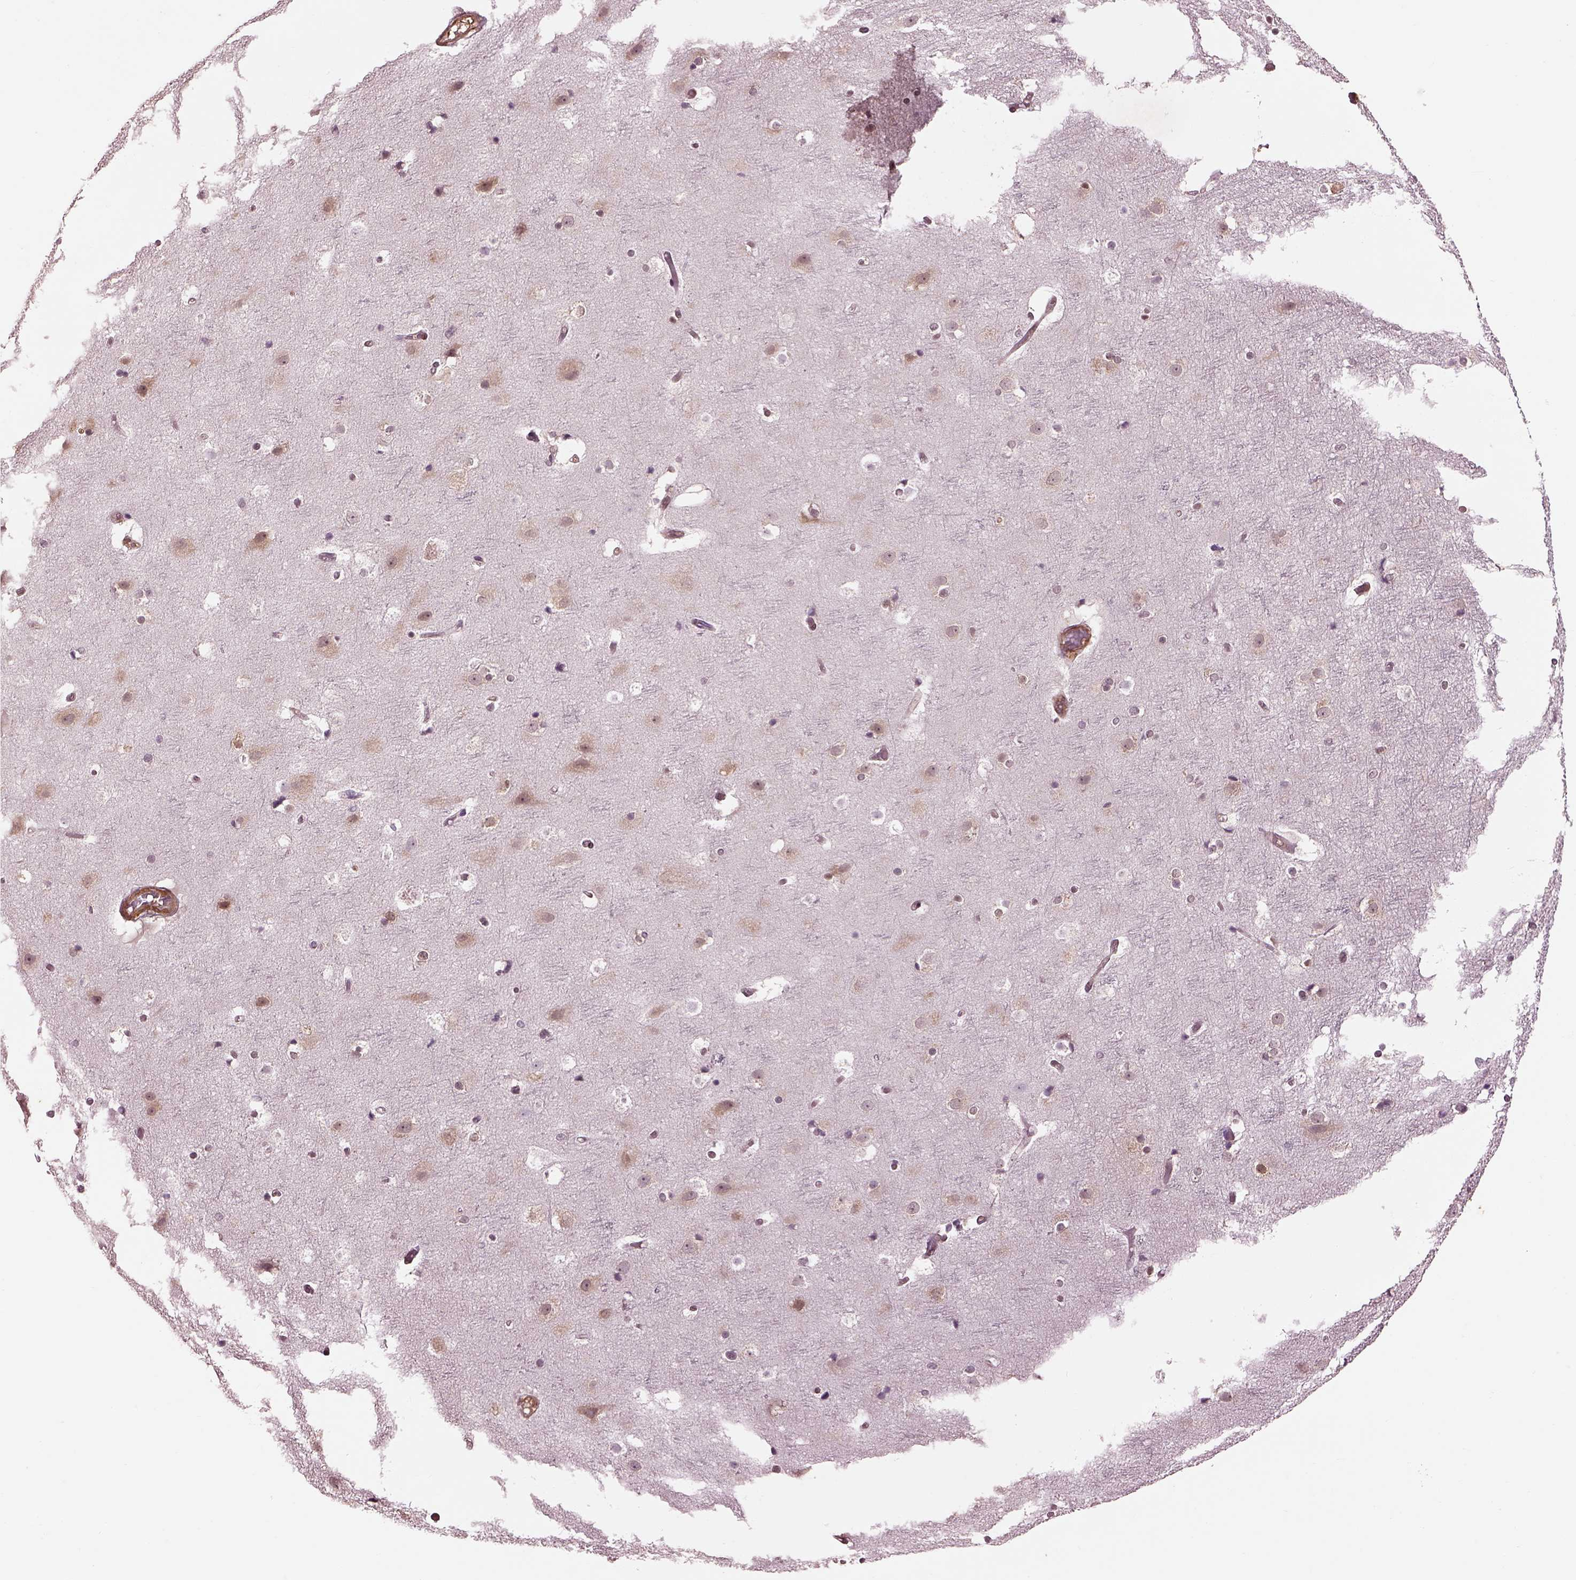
{"staining": {"intensity": "moderate", "quantity": "<25%", "location": "cytoplasmic/membranous"}, "tissue": "cerebral cortex", "cell_type": "Endothelial cells", "image_type": "normal", "snomed": [{"axis": "morphology", "description": "Normal tissue, NOS"}, {"axis": "topography", "description": "Cerebral cortex"}], "caption": "Cerebral cortex stained with a brown dye demonstrates moderate cytoplasmic/membranous positive expression in approximately <25% of endothelial cells.", "gene": "LSM14A", "patient": {"sex": "female", "age": 52}}